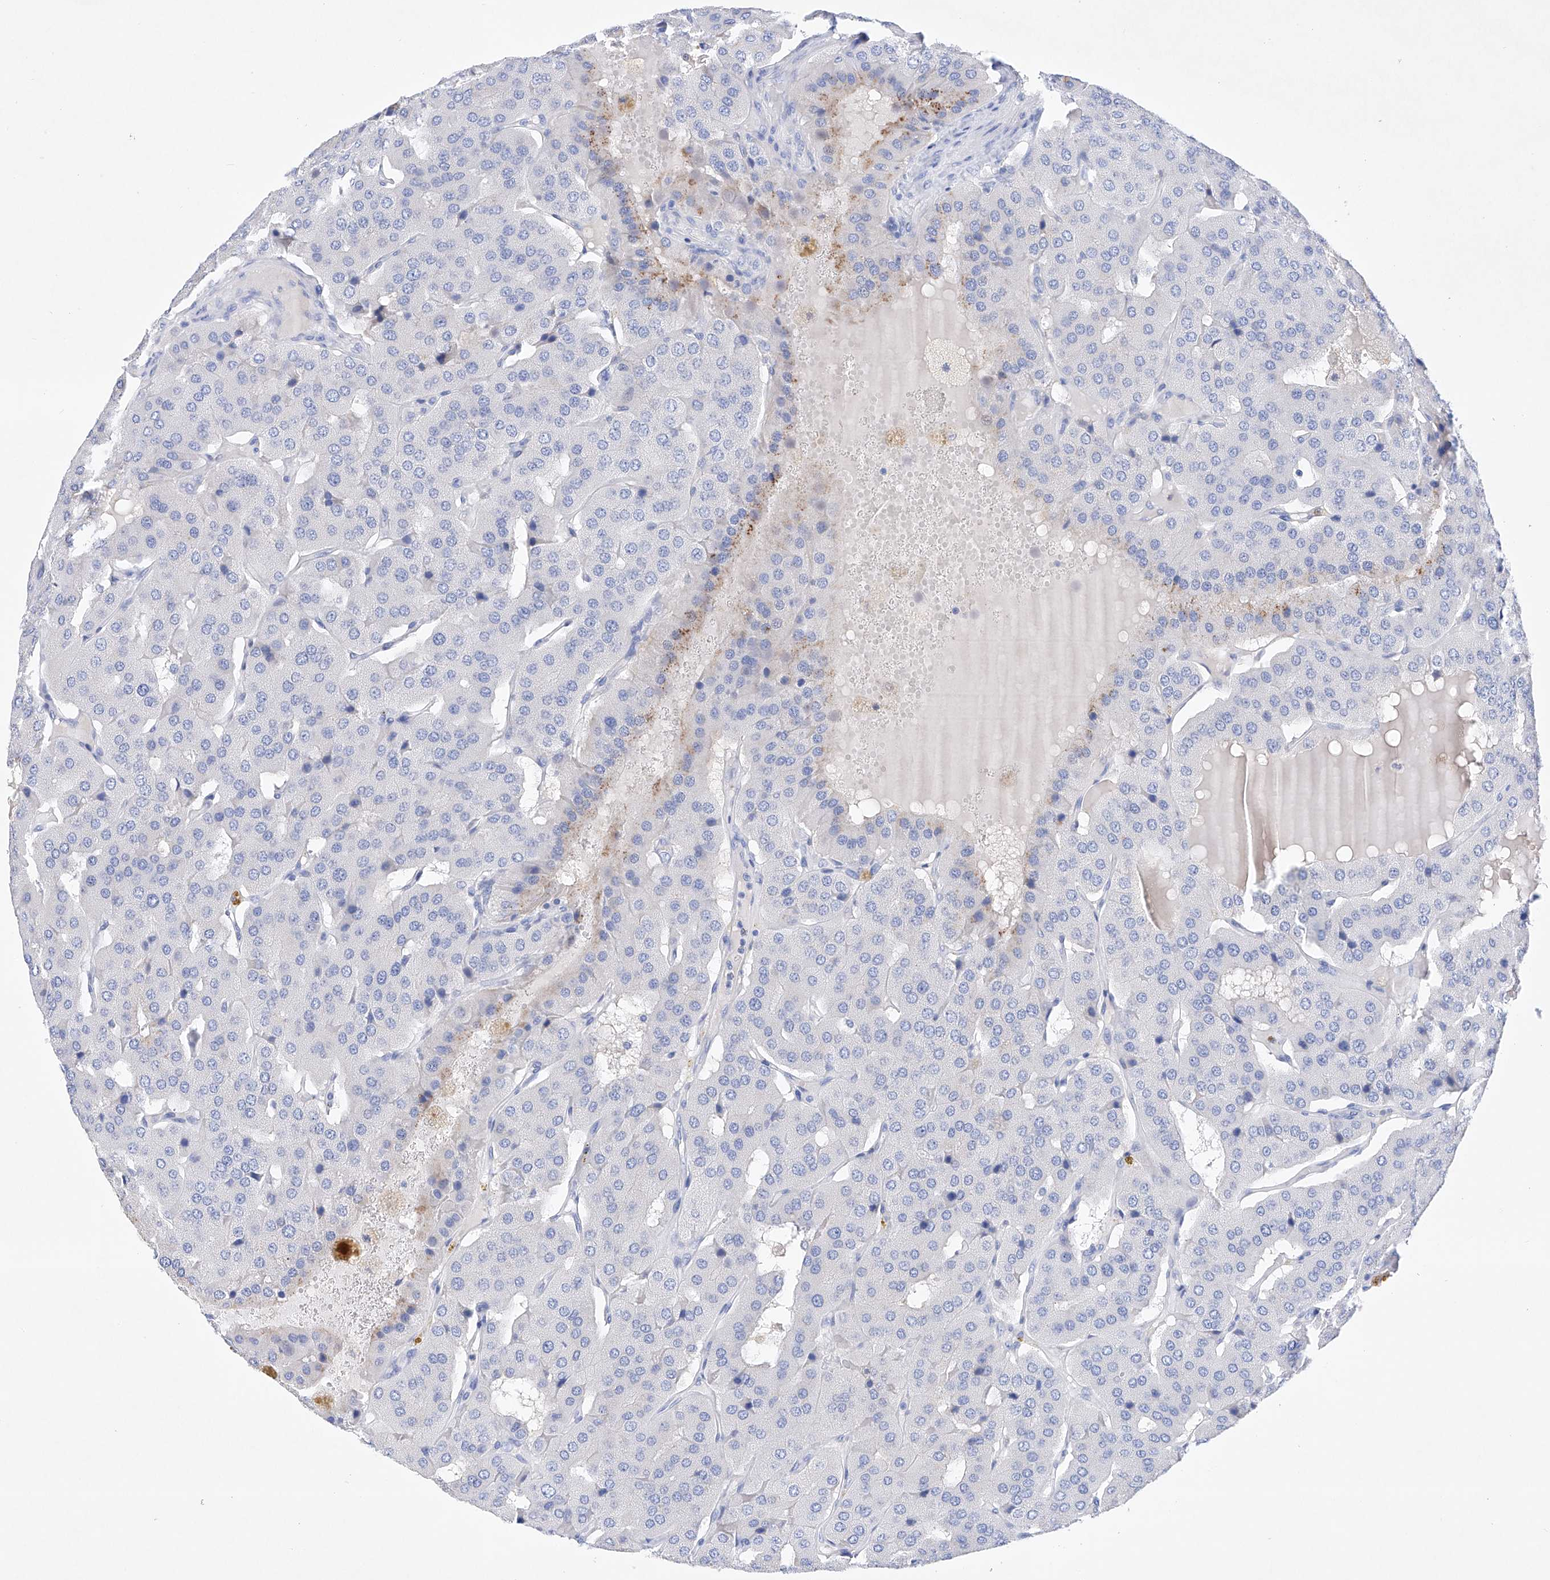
{"staining": {"intensity": "weak", "quantity": "<25%", "location": "cytoplasmic/membranous"}, "tissue": "parathyroid gland", "cell_type": "Glandular cells", "image_type": "normal", "snomed": [{"axis": "morphology", "description": "Normal tissue, NOS"}, {"axis": "morphology", "description": "Adenoma, NOS"}, {"axis": "topography", "description": "Parathyroid gland"}], "caption": "There is no significant expression in glandular cells of parathyroid gland. (IHC, brightfield microscopy, high magnification).", "gene": "LURAP1", "patient": {"sex": "female", "age": 86}}